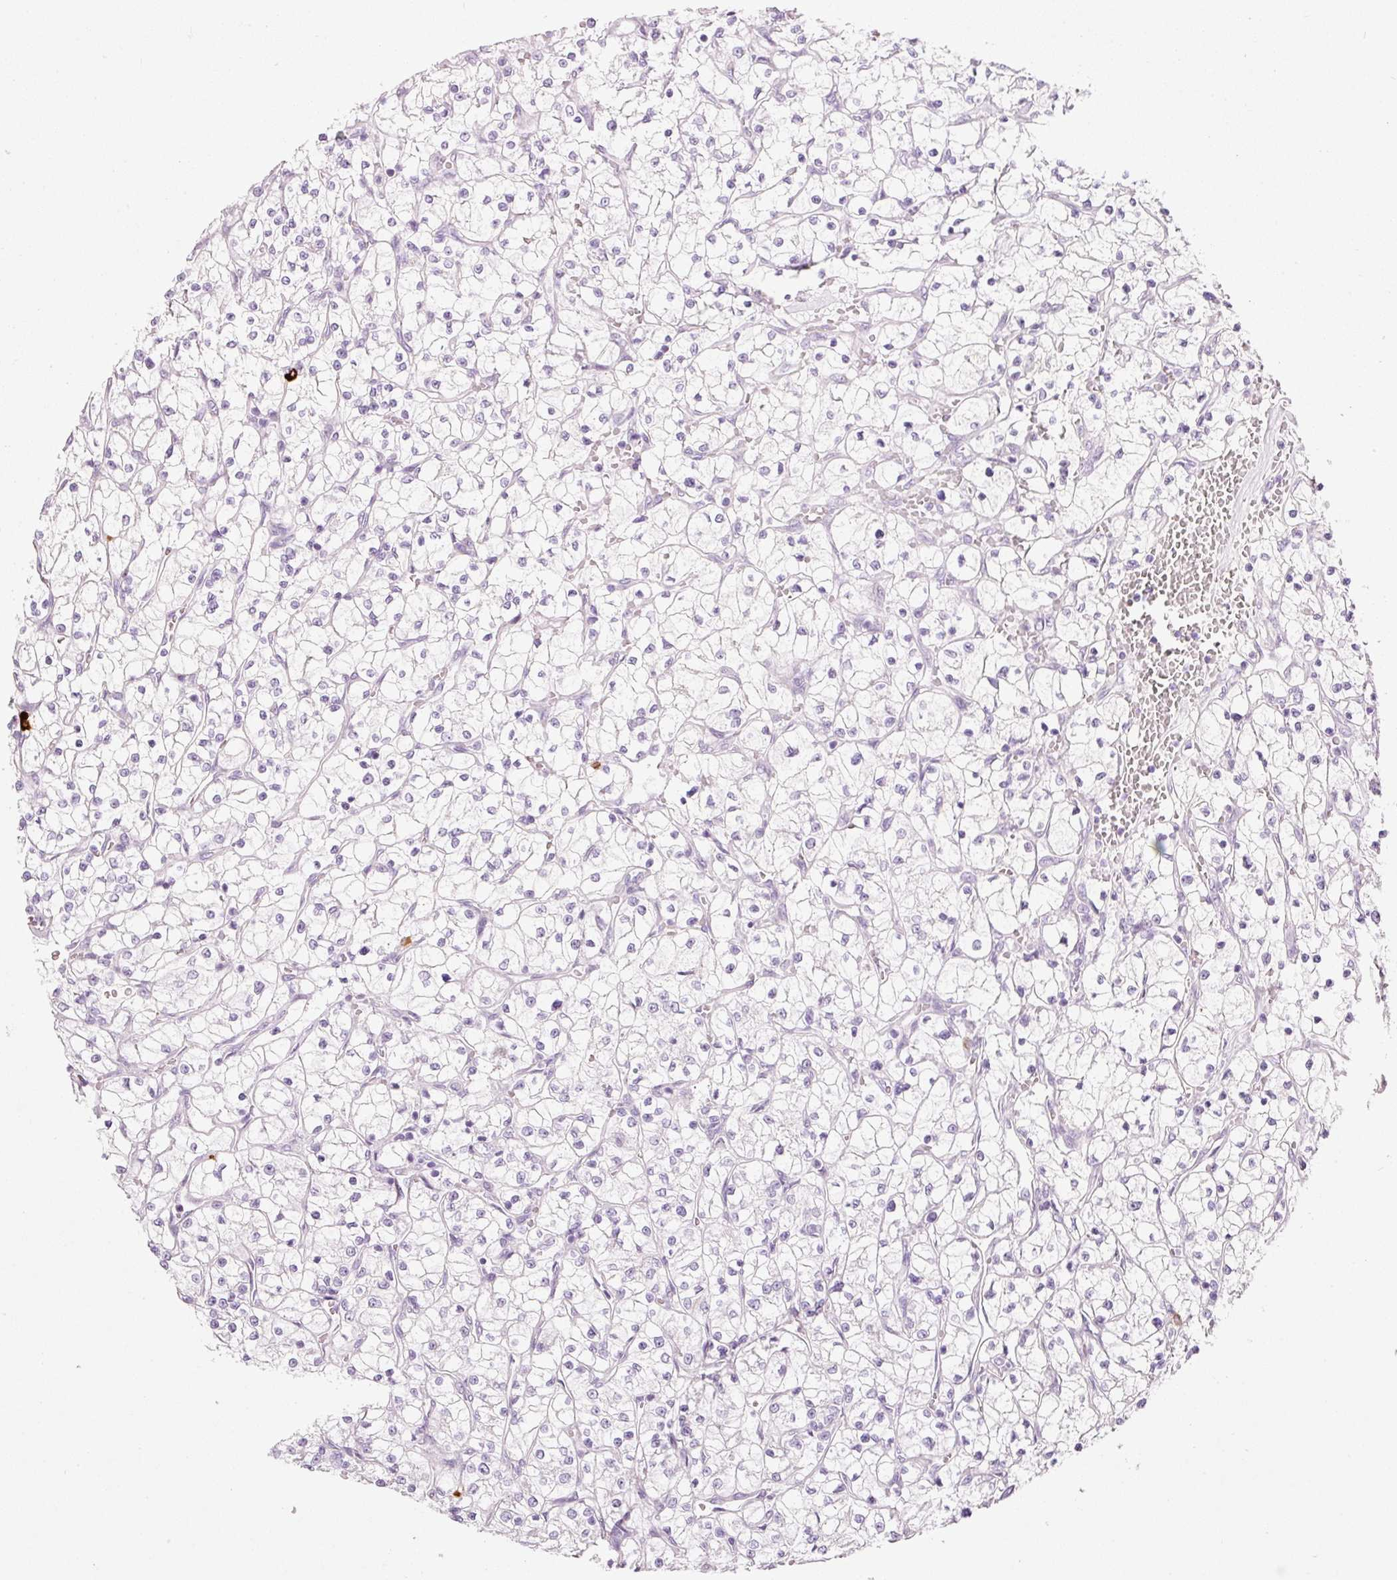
{"staining": {"intensity": "negative", "quantity": "none", "location": "none"}, "tissue": "renal cancer", "cell_type": "Tumor cells", "image_type": "cancer", "snomed": [{"axis": "morphology", "description": "Adenocarcinoma, NOS"}, {"axis": "topography", "description": "Kidney"}], "caption": "Tumor cells show no significant protein staining in renal cancer.", "gene": "CMA1", "patient": {"sex": "female", "age": 64}}